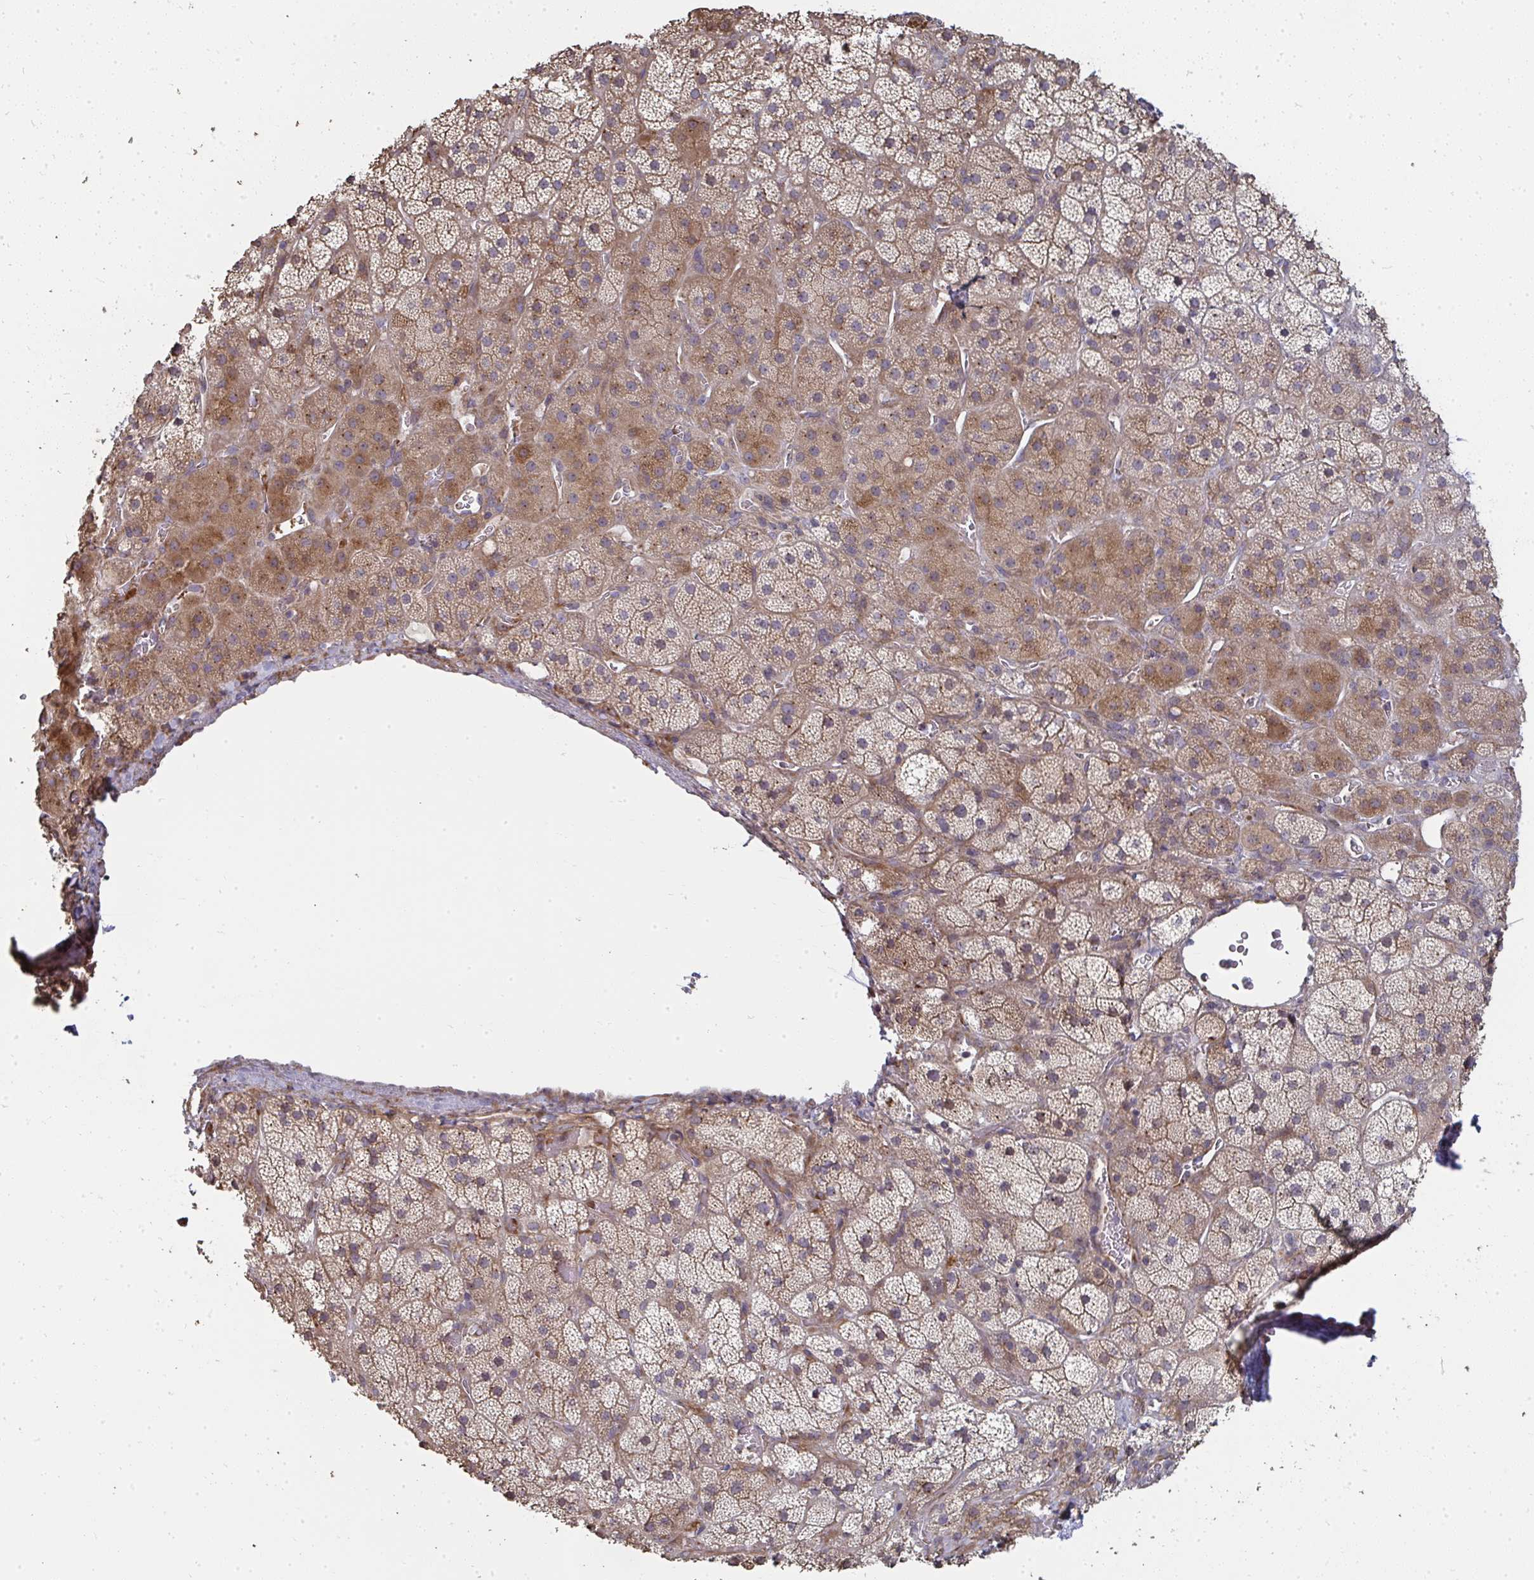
{"staining": {"intensity": "moderate", "quantity": ">75%", "location": "cytoplasmic/membranous"}, "tissue": "adrenal gland", "cell_type": "Glandular cells", "image_type": "normal", "snomed": [{"axis": "morphology", "description": "Normal tissue, NOS"}, {"axis": "topography", "description": "Adrenal gland"}], "caption": "Moderate cytoplasmic/membranous expression for a protein is present in about >75% of glandular cells of benign adrenal gland using IHC.", "gene": "ZFYVE28", "patient": {"sex": "male", "age": 57}}